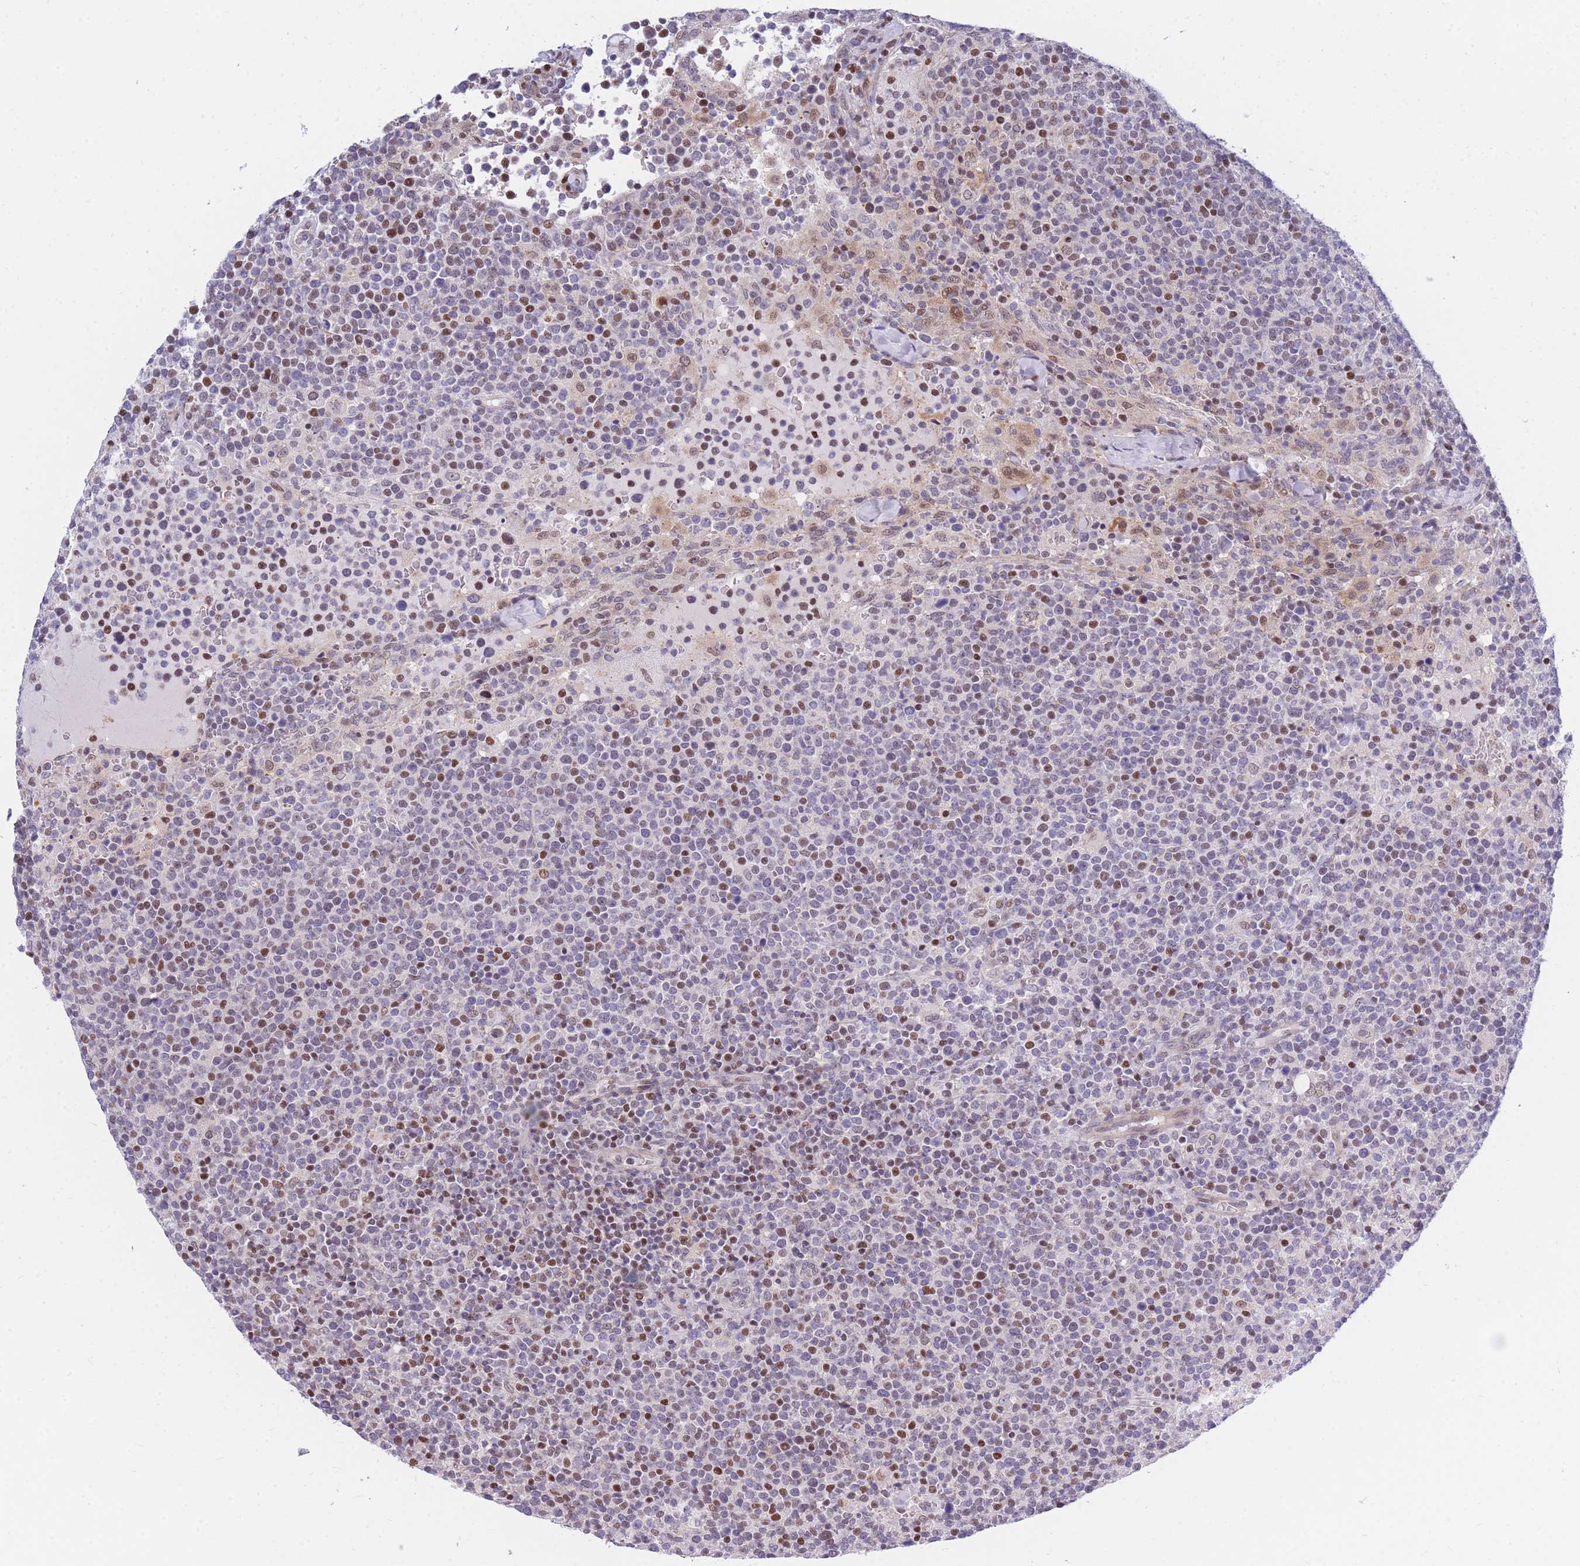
{"staining": {"intensity": "moderate", "quantity": "25%-75%", "location": "nuclear"}, "tissue": "lymphoma", "cell_type": "Tumor cells", "image_type": "cancer", "snomed": [{"axis": "morphology", "description": "Malignant lymphoma, non-Hodgkin's type, High grade"}, {"axis": "topography", "description": "Lymph node"}], "caption": "A high-resolution image shows IHC staining of malignant lymphoma, non-Hodgkin's type (high-grade), which shows moderate nuclear staining in approximately 25%-75% of tumor cells.", "gene": "CRACD", "patient": {"sex": "male", "age": 61}}